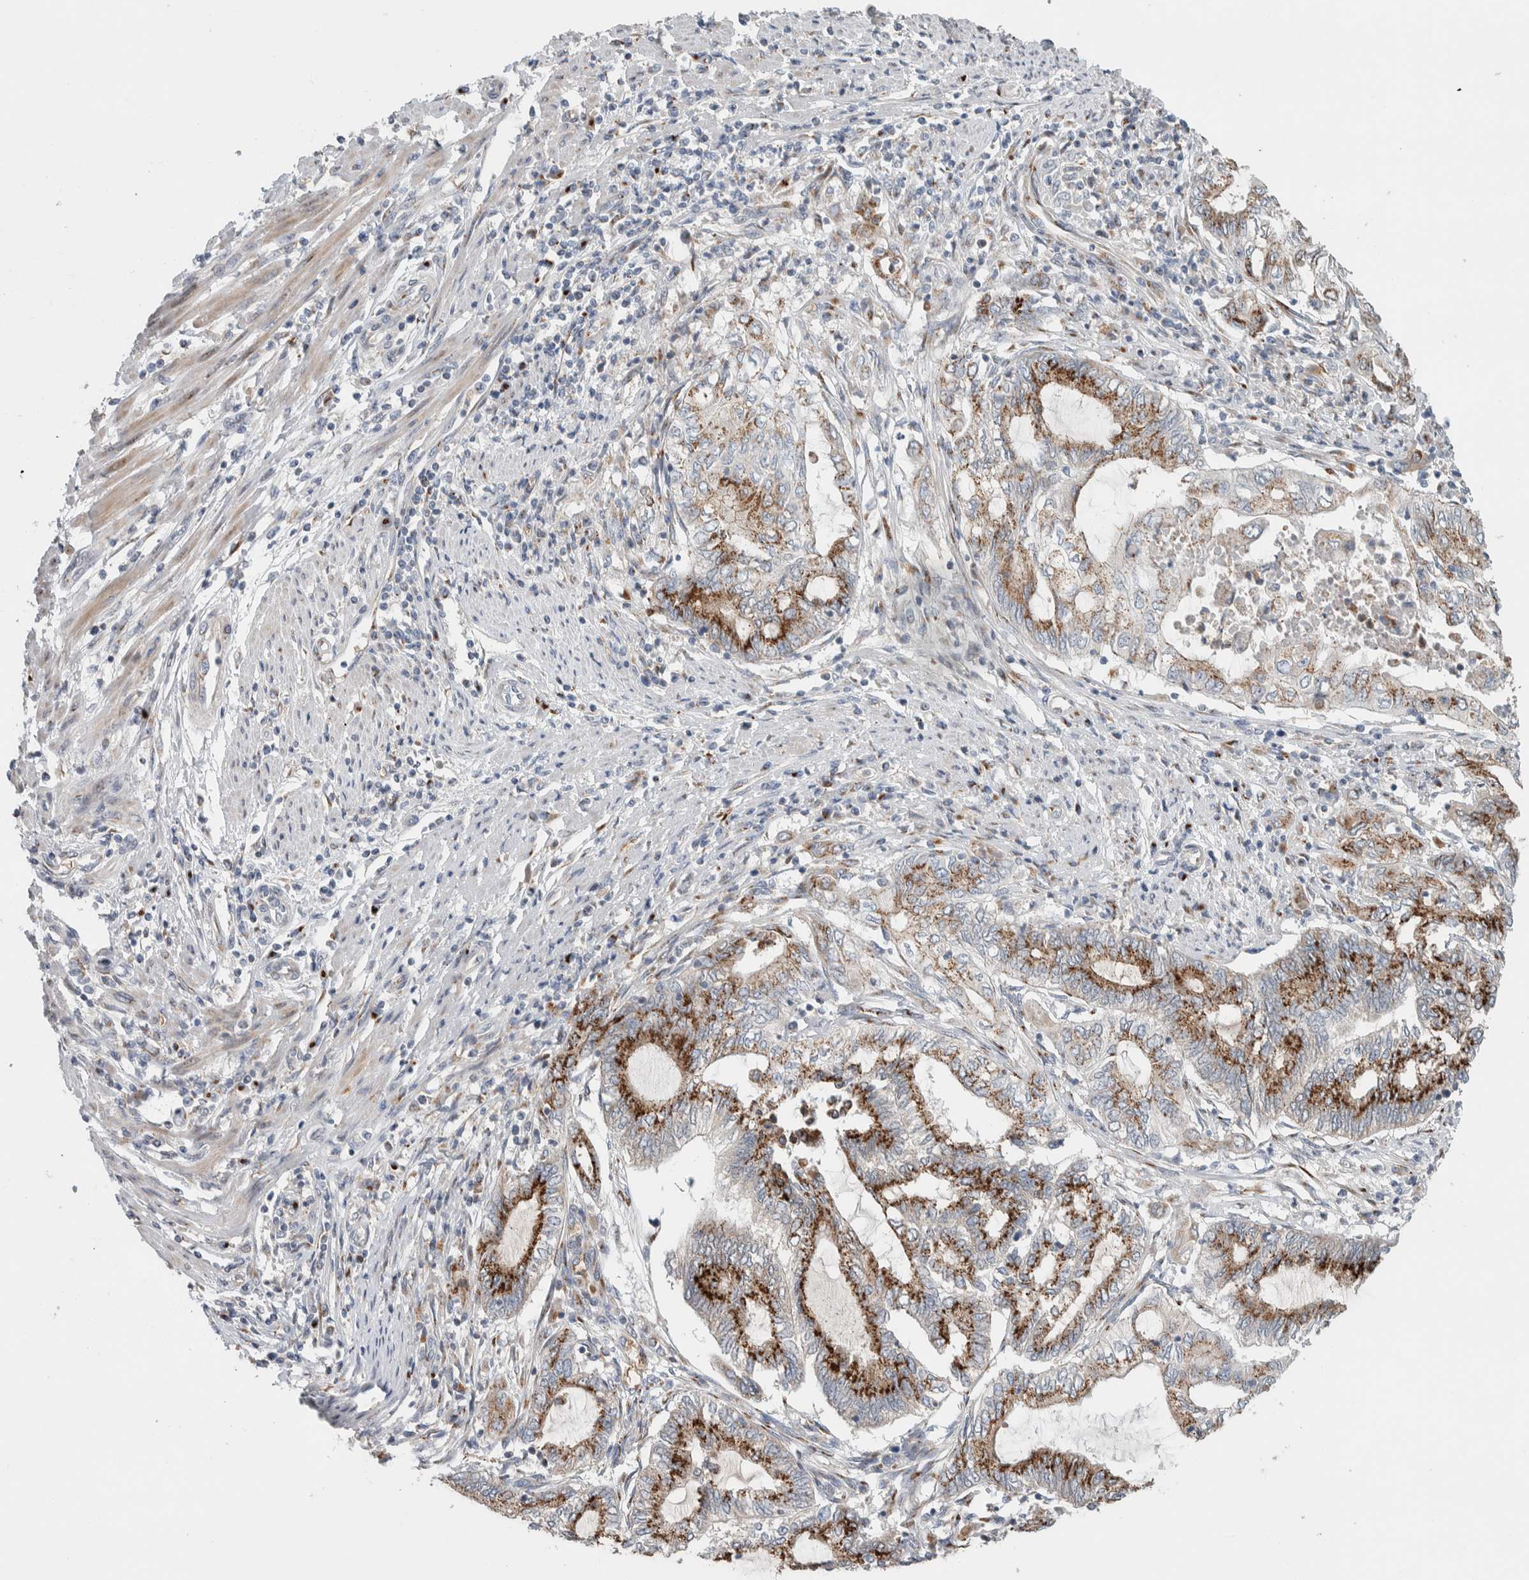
{"staining": {"intensity": "strong", "quantity": "25%-75%", "location": "cytoplasmic/membranous"}, "tissue": "endometrial cancer", "cell_type": "Tumor cells", "image_type": "cancer", "snomed": [{"axis": "morphology", "description": "Adenocarcinoma, NOS"}, {"axis": "topography", "description": "Uterus"}, {"axis": "topography", "description": "Endometrium"}], "caption": "Protein expression by immunohistochemistry demonstrates strong cytoplasmic/membranous expression in approximately 25%-75% of tumor cells in endometrial cancer. Nuclei are stained in blue.", "gene": "SLC38A10", "patient": {"sex": "female", "age": 70}}